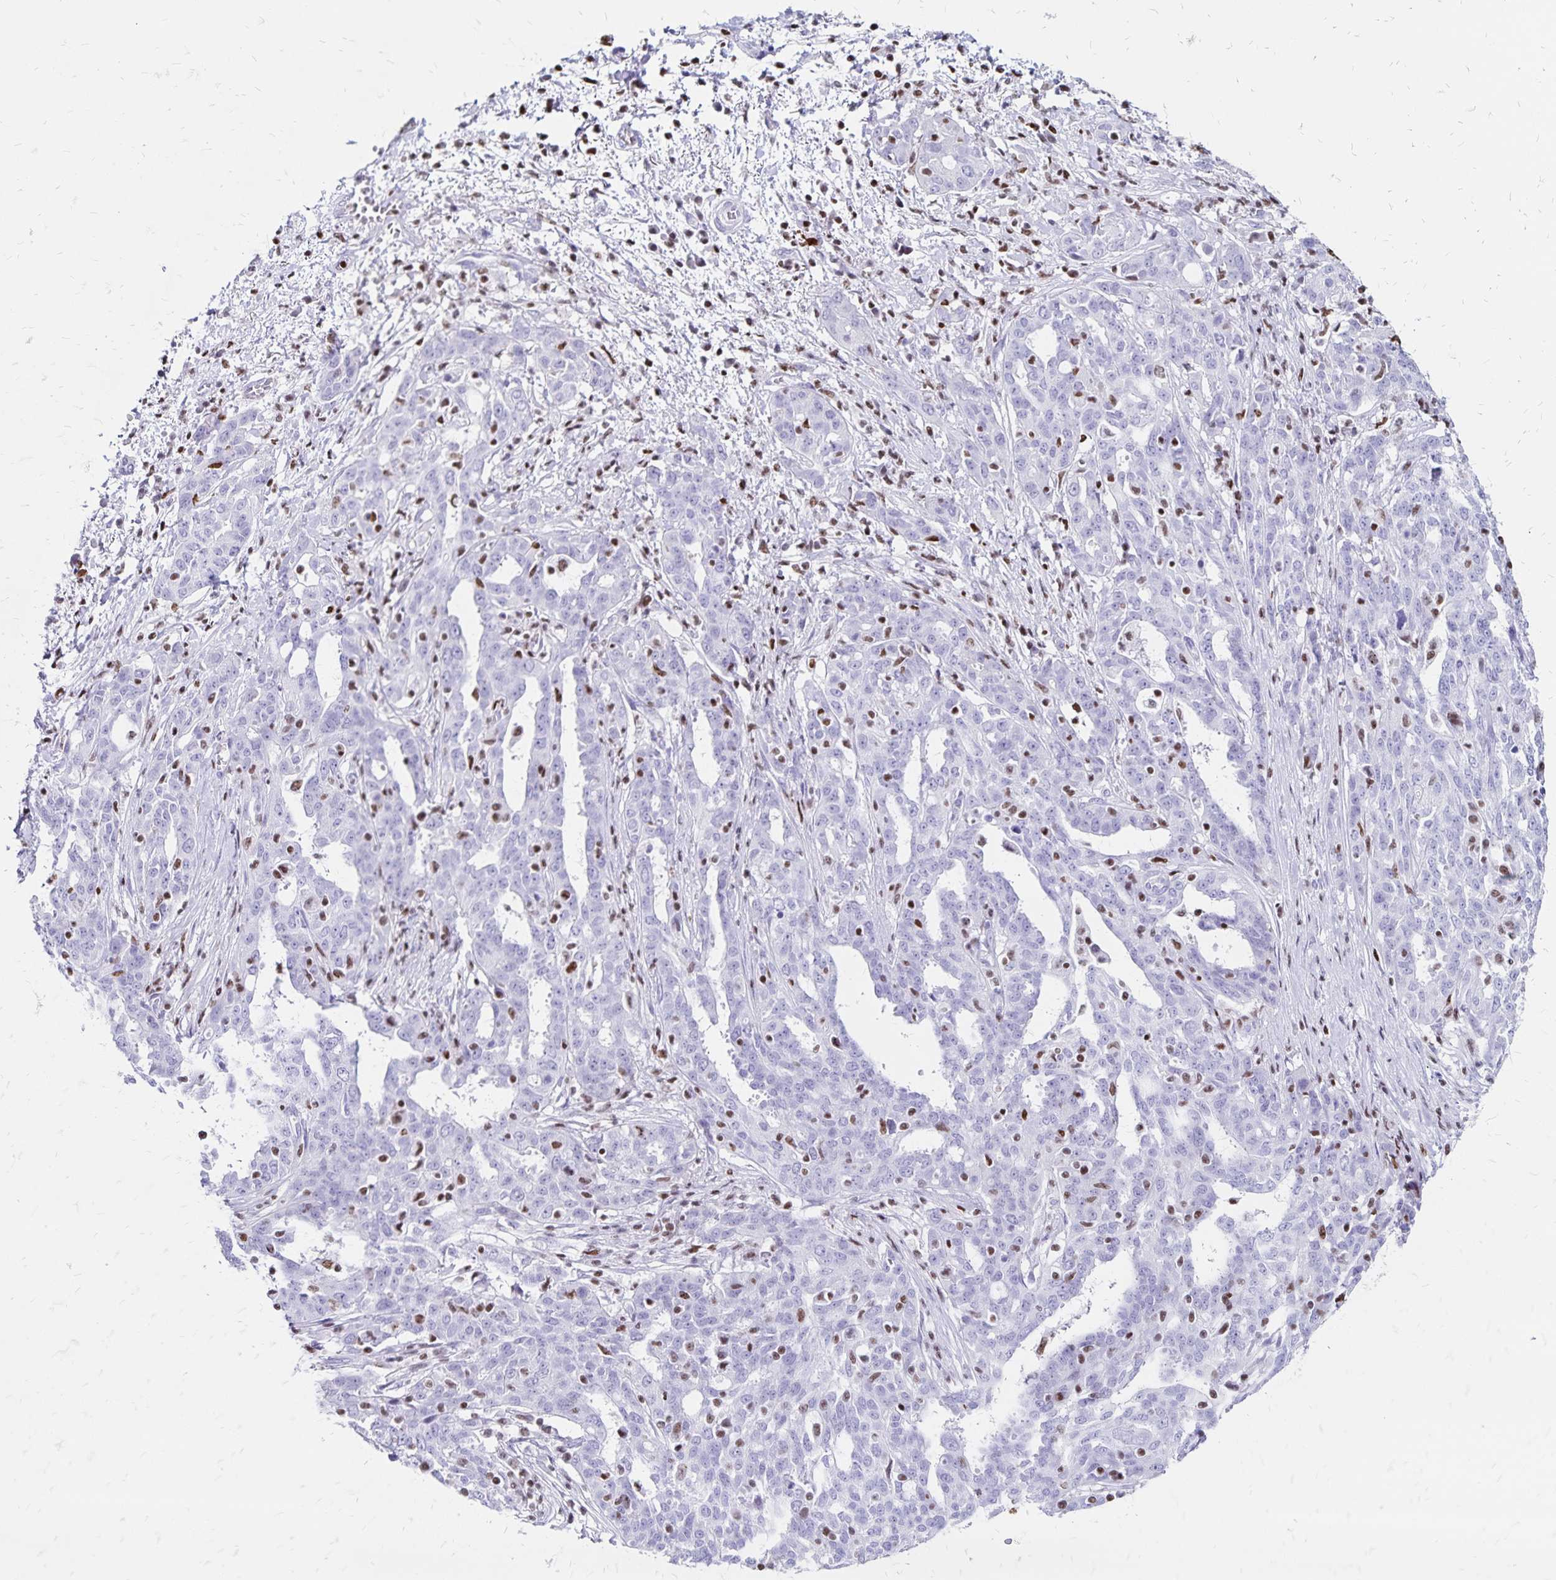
{"staining": {"intensity": "negative", "quantity": "none", "location": "none"}, "tissue": "ovarian cancer", "cell_type": "Tumor cells", "image_type": "cancer", "snomed": [{"axis": "morphology", "description": "Cystadenocarcinoma, serous, NOS"}, {"axis": "topography", "description": "Ovary"}], "caption": "Human serous cystadenocarcinoma (ovarian) stained for a protein using immunohistochemistry (IHC) shows no staining in tumor cells.", "gene": "IKZF1", "patient": {"sex": "female", "age": 67}}